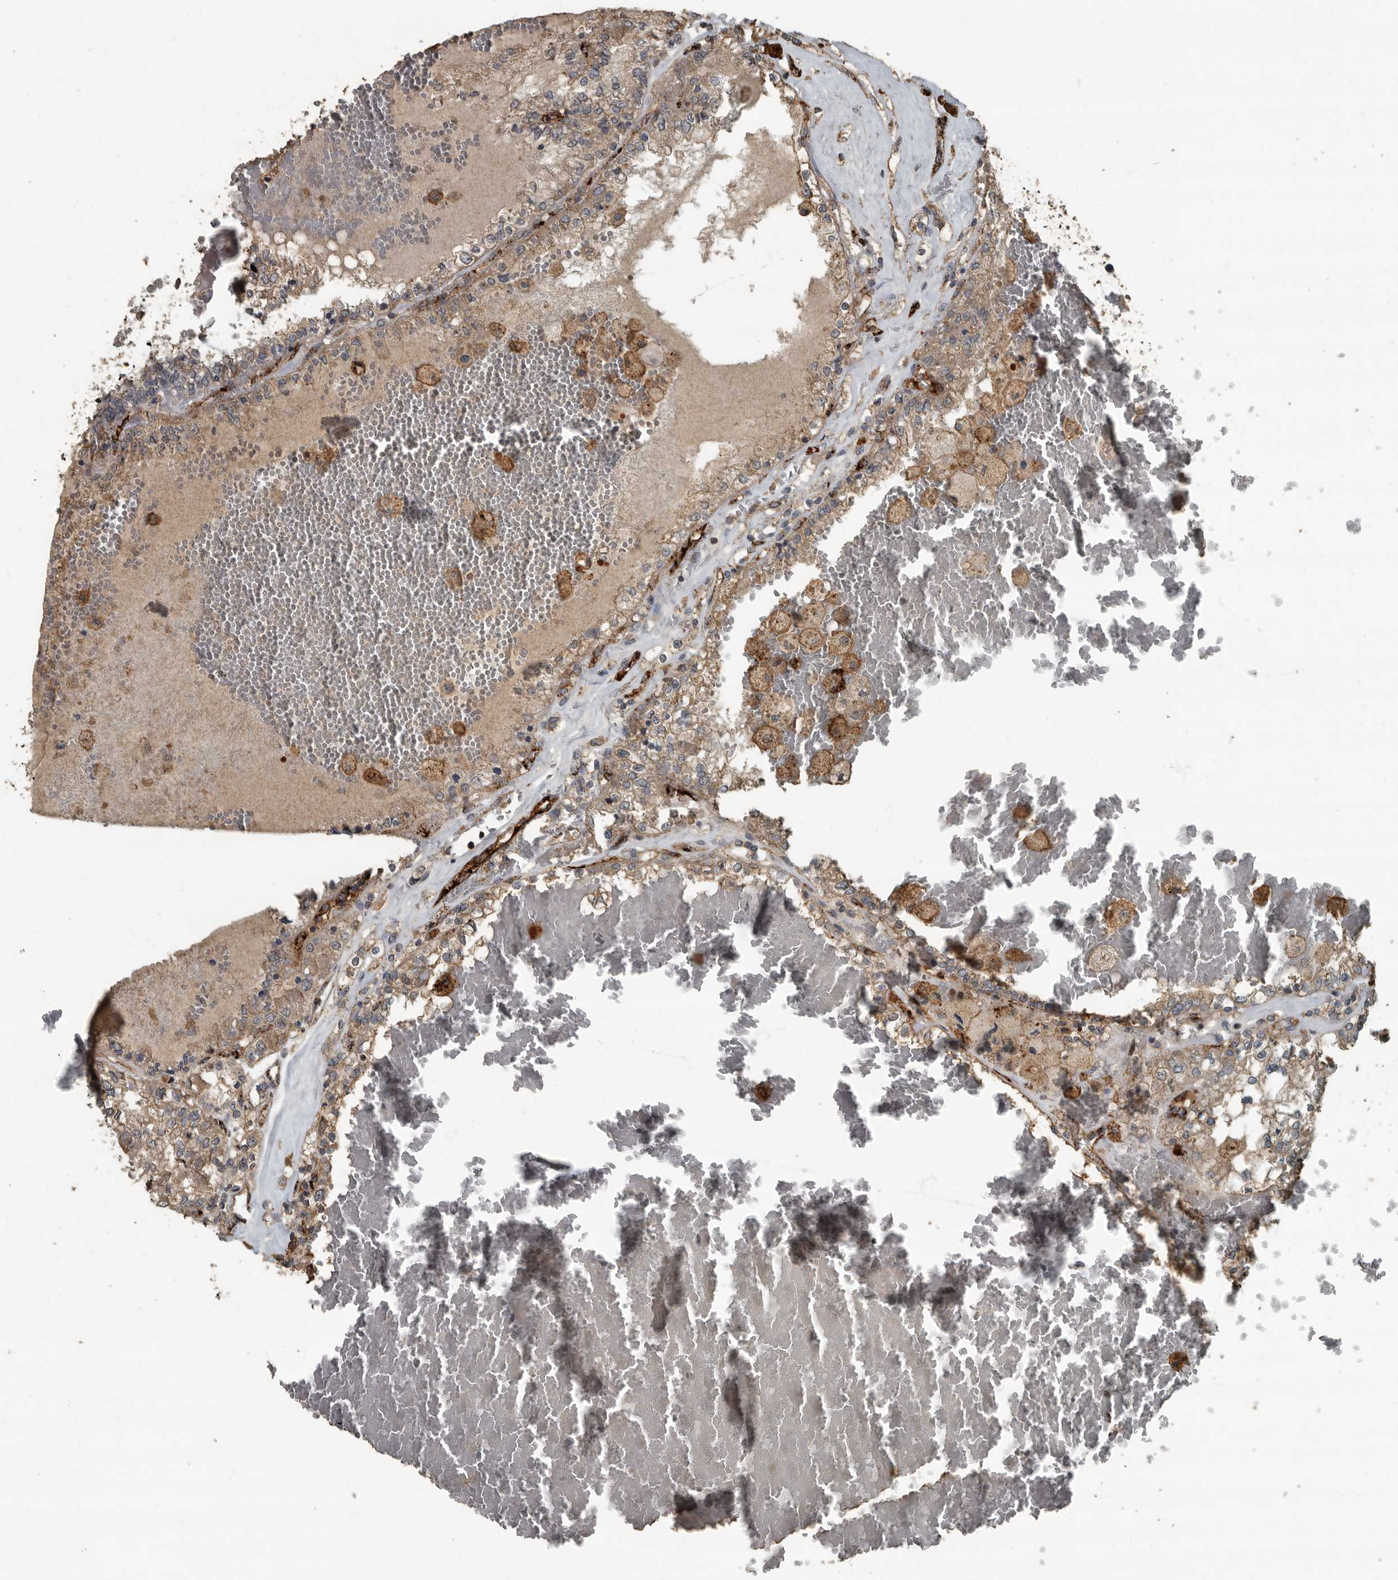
{"staining": {"intensity": "weak", "quantity": ">75%", "location": "cytoplasmic/membranous"}, "tissue": "renal cancer", "cell_type": "Tumor cells", "image_type": "cancer", "snomed": [{"axis": "morphology", "description": "Adenocarcinoma, NOS"}, {"axis": "topography", "description": "Kidney"}], "caption": "This image exhibits immunohistochemistry (IHC) staining of renal cancer (adenocarcinoma), with low weak cytoplasmic/membranous staining in about >75% of tumor cells.", "gene": "IL15RA", "patient": {"sex": "female", "age": 56}}